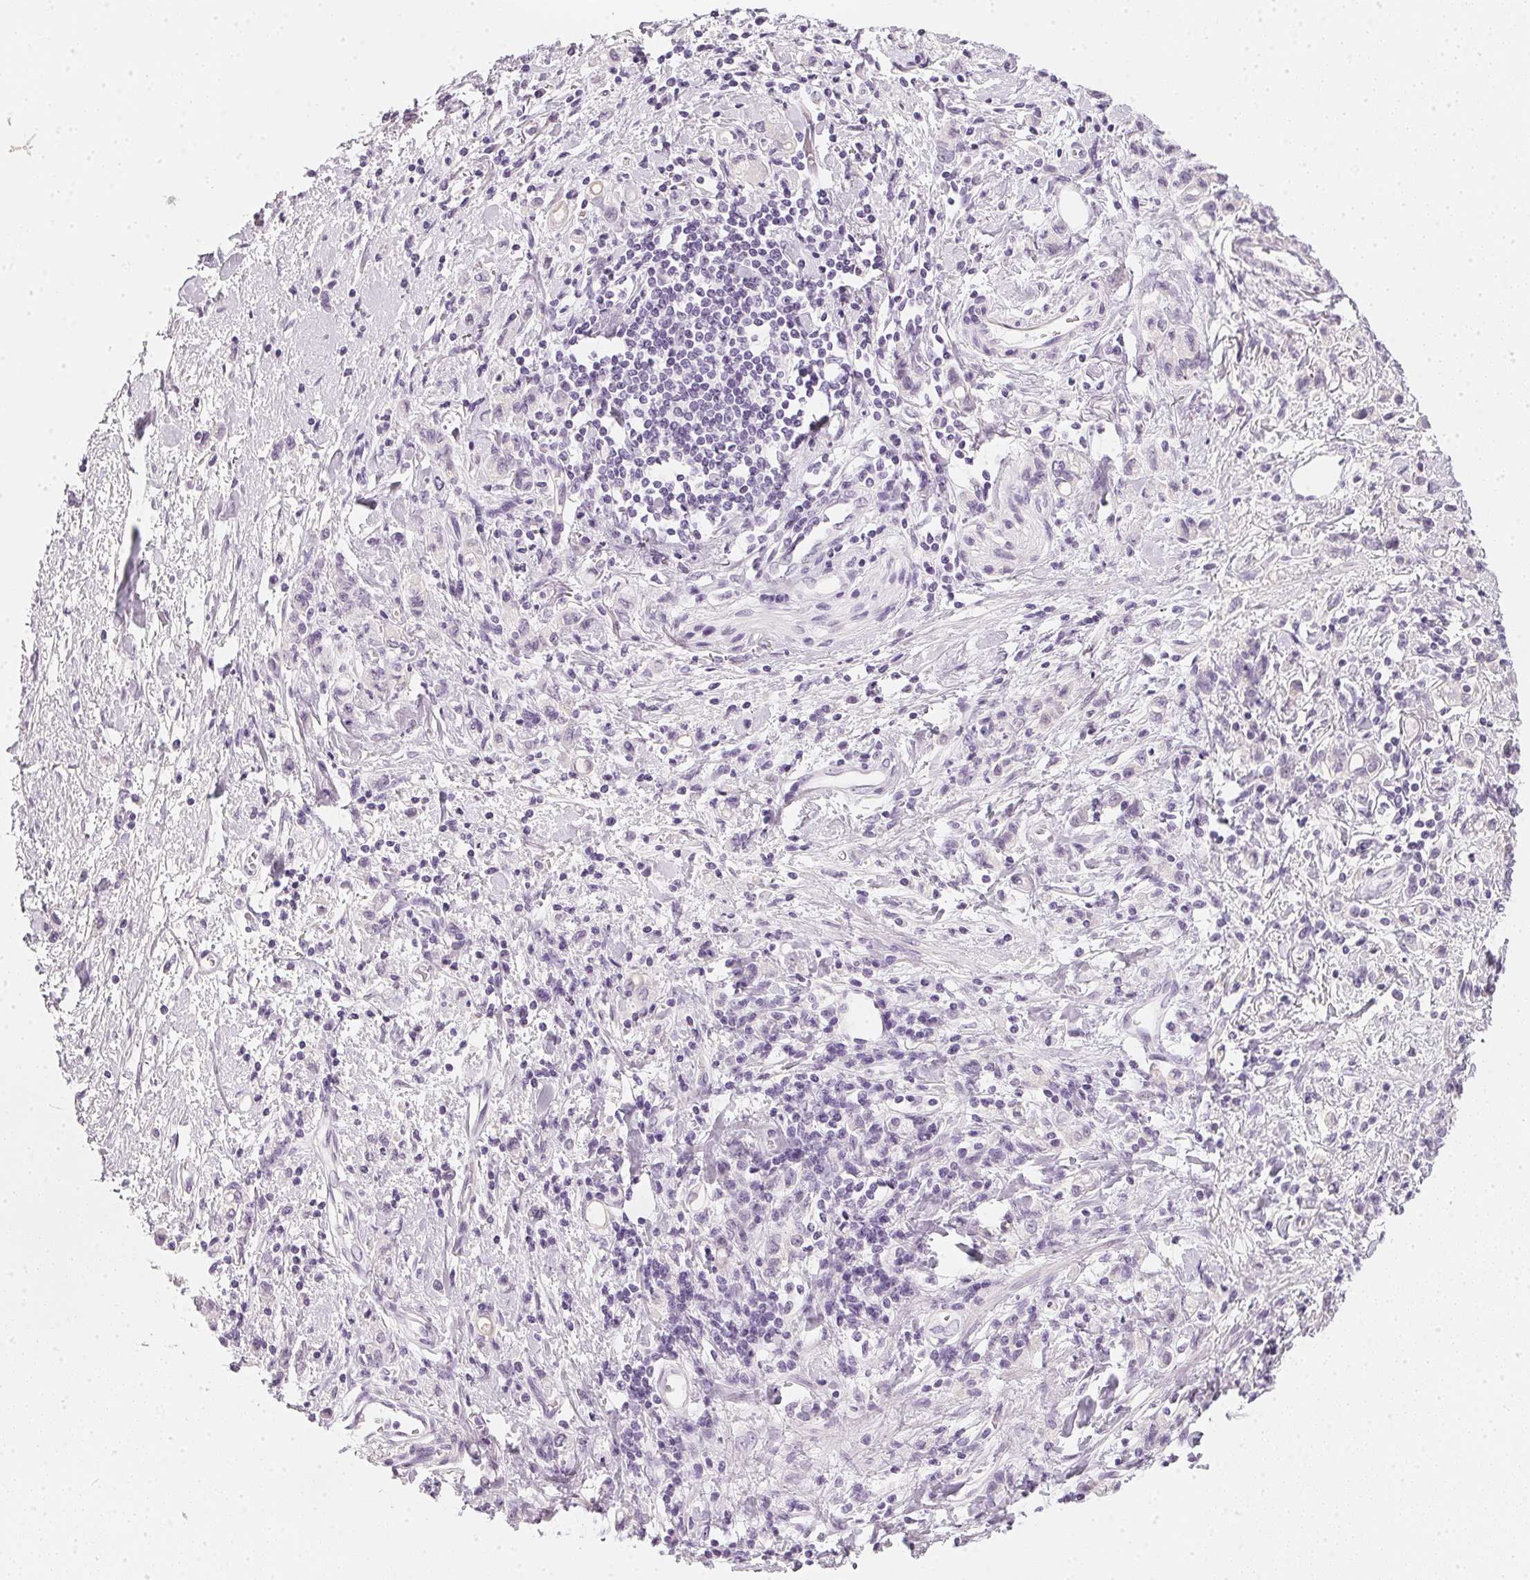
{"staining": {"intensity": "negative", "quantity": "none", "location": "none"}, "tissue": "stomach cancer", "cell_type": "Tumor cells", "image_type": "cancer", "snomed": [{"axis": "morphology", "description": "Adenocarcinoma, NOS"}, {"axis": "topography", "description": "Stomach"}], "caption": "This is an IHC histopathology image of human stomach cancer. There is no staining in tumor cells.", "gene": "CHST4", "patient": {"sex": "male", "age": 77}}